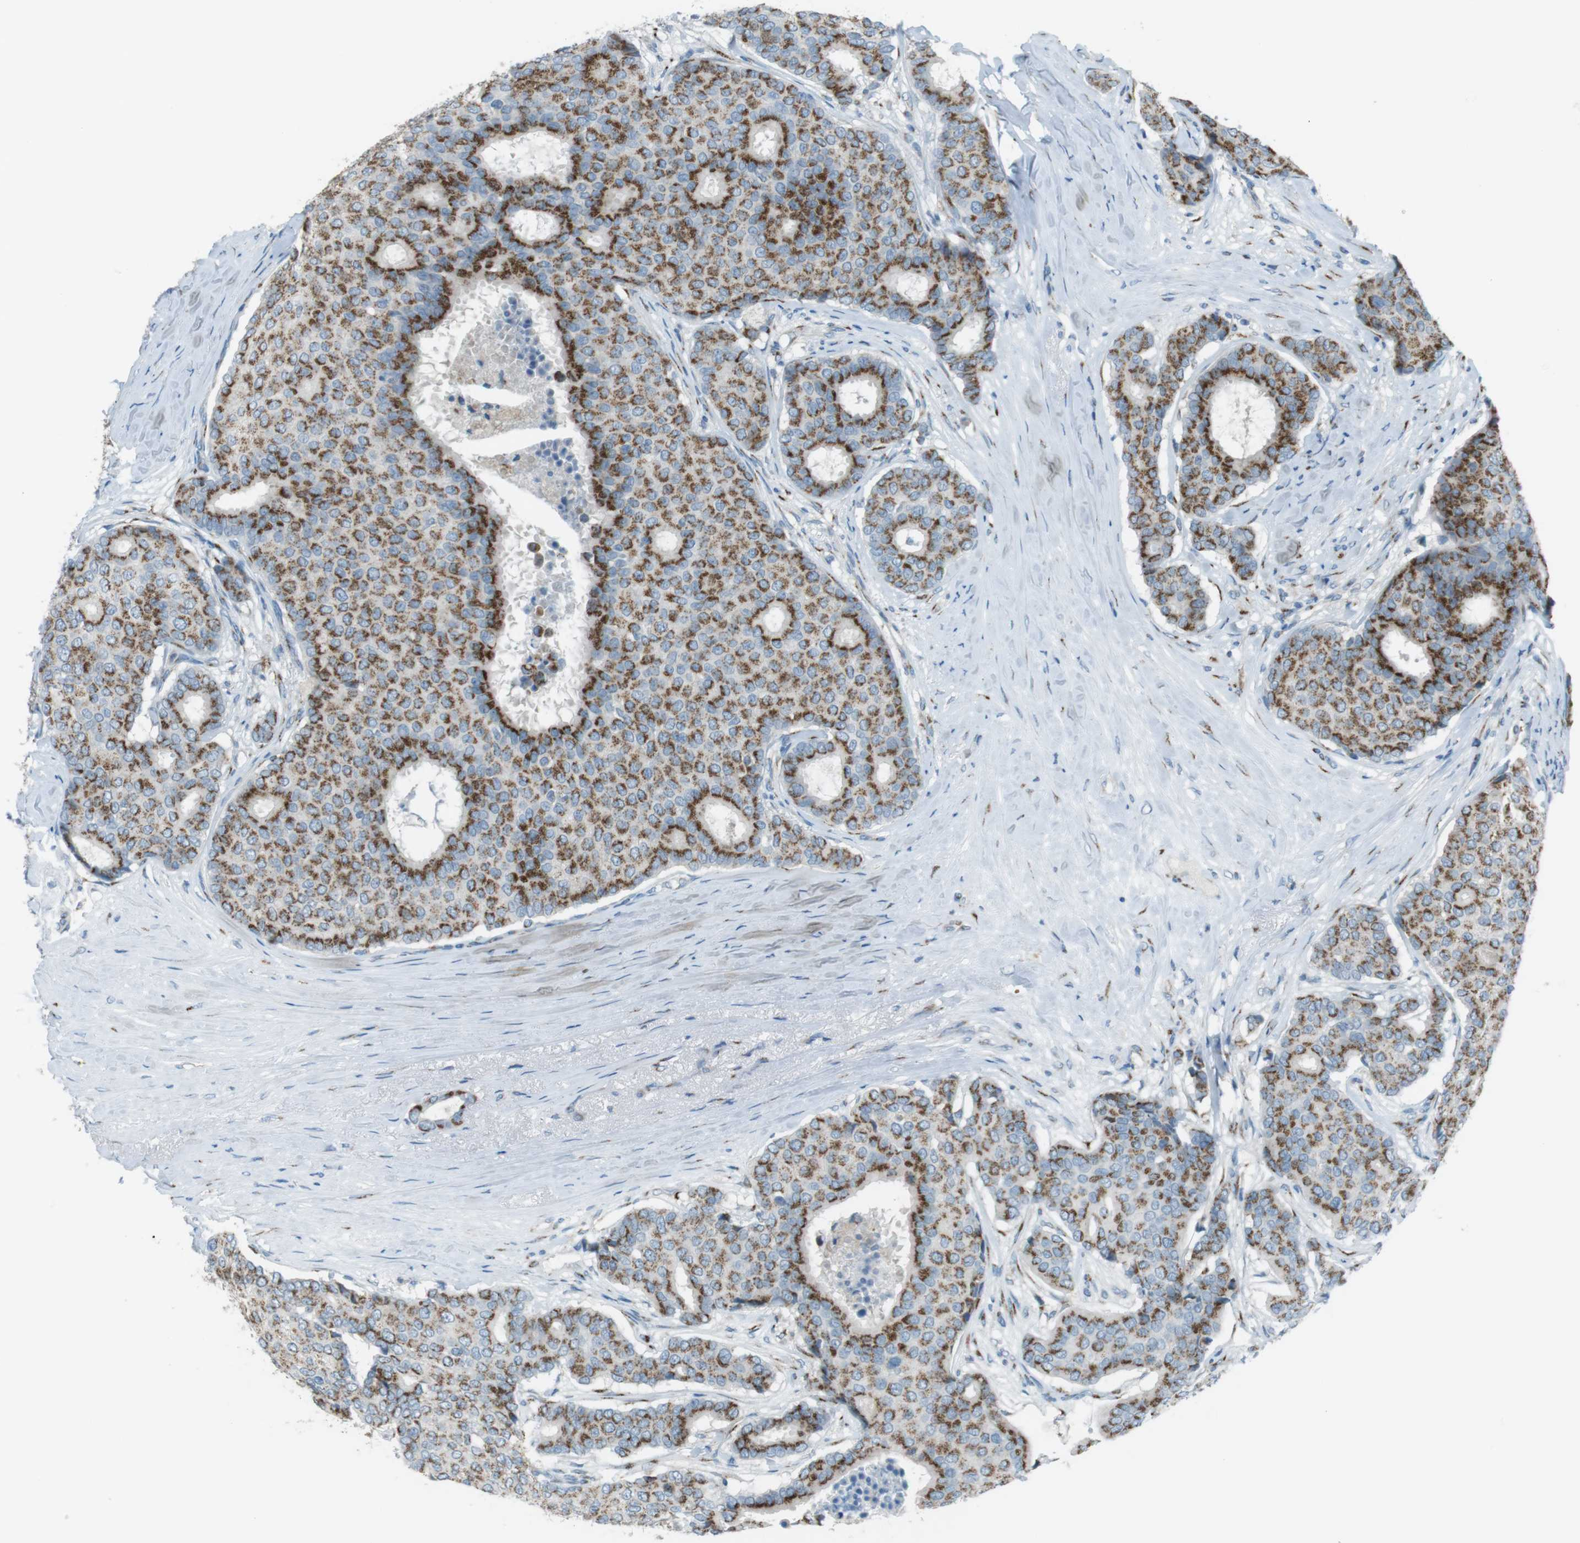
{"staining": {"intensity": "moderate", "quantity": ">75%", "location": "cytoplasmic/membranous"}, "tissue": "breast cancer", "cell_type": "Tumor cells", "image_type": "cancer", "snomed": [{"axis": "morphology", "description": "Duct carcinoma"}, {"axis": "topography", "description": "Breast"}], "caption": "Immunohistochemical staining of human breast intraductal carcinoma displays moderate cytoplasmic/membranous protein expression in about >75% of tumor cells. The staining was performed using DAB, with brown indicating positive protein expression. Nuclei are stained blue with hematoxylin.", "gene": "TXNDC15", "patient": {"sex": "female", "age": 75}}